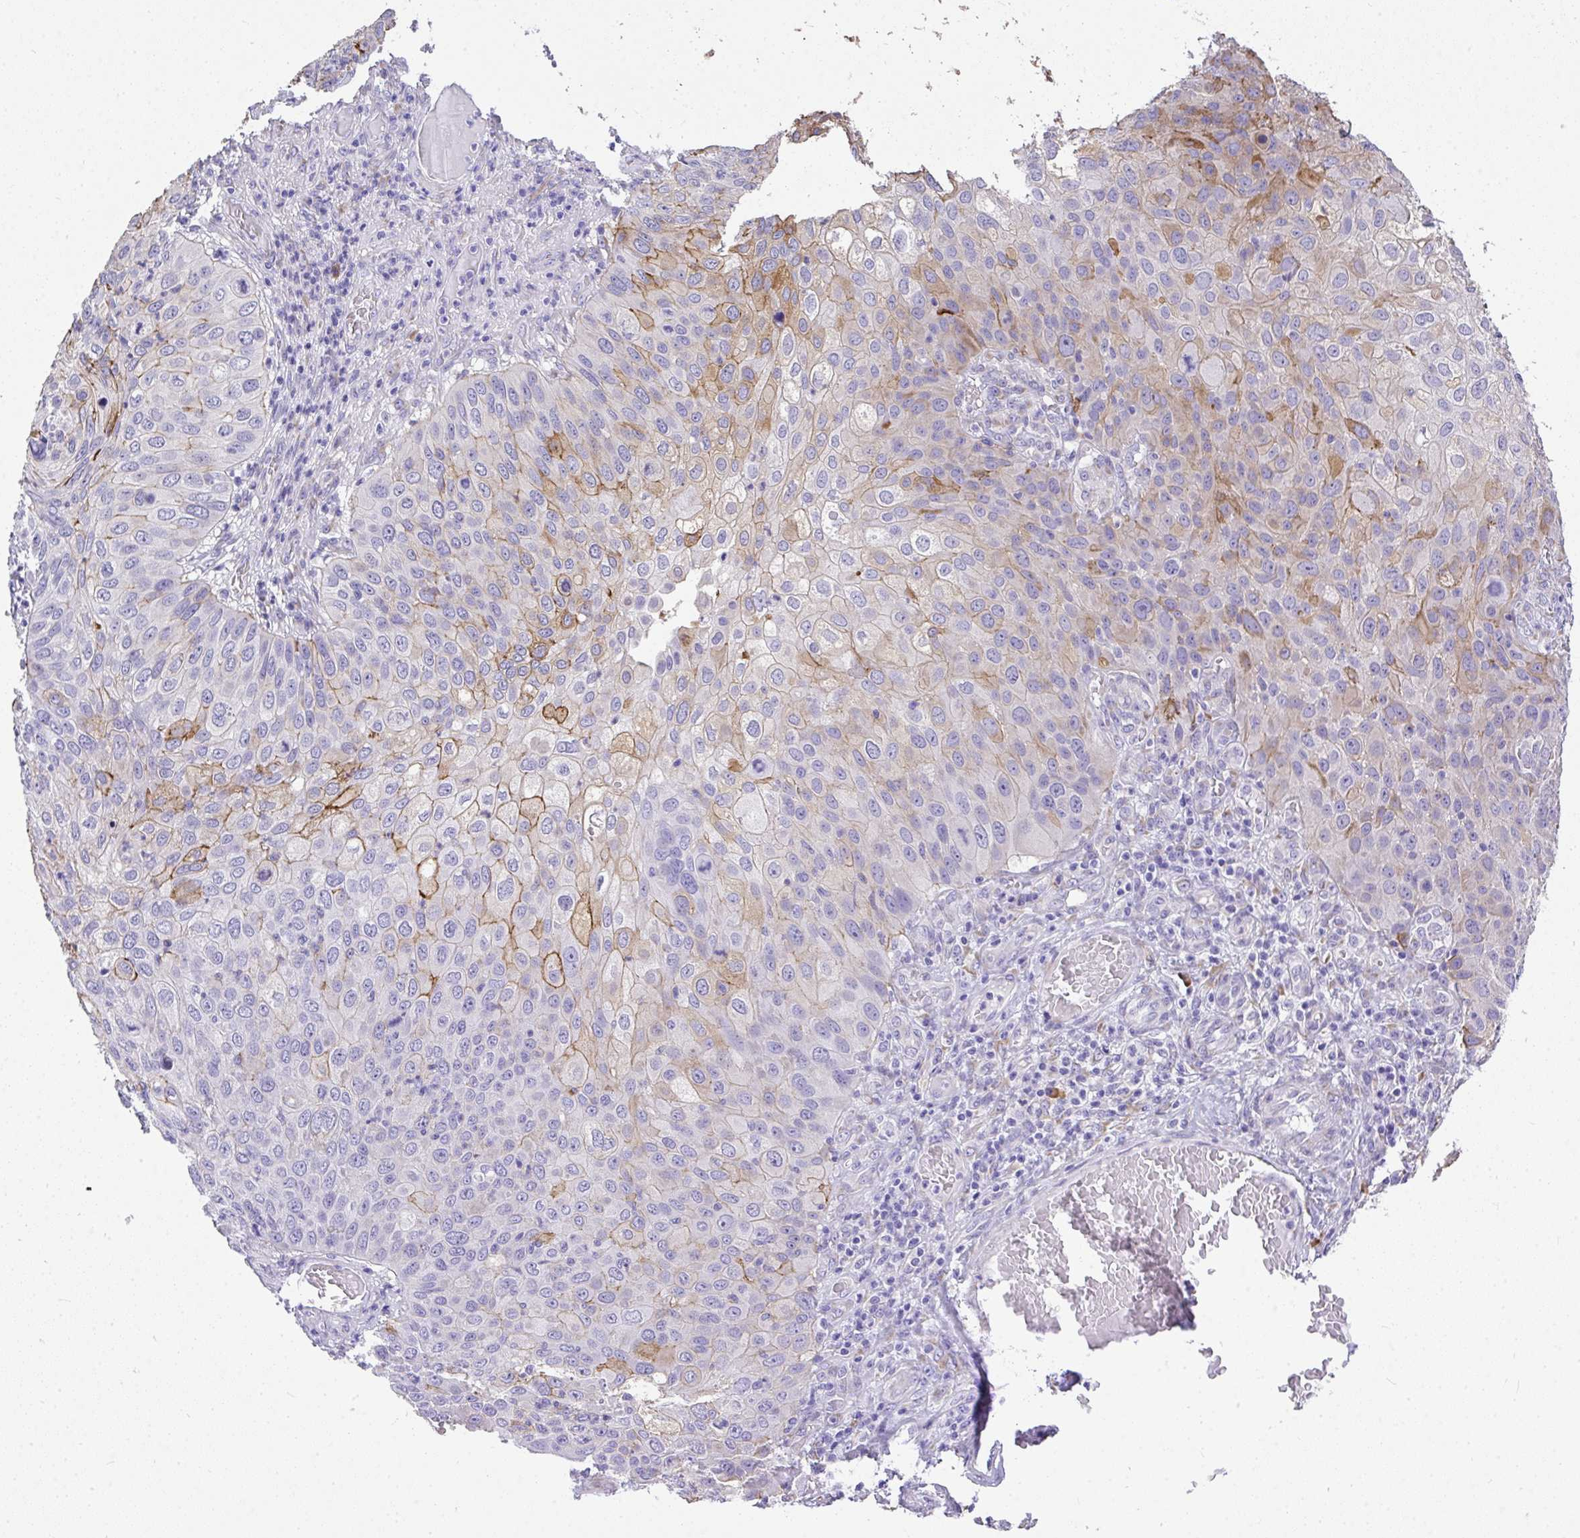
{"staining": {"intensity": "moderate", "quantity": "<25%", "location": "cytoplasmic/membranous"}, "tissue": "skin cancer", "cell_type": "Tumor cells", "image_type": "cancer", "snomed": [{"axis": "morphology", "description": "Squamous cell carcinoma, NOS"}, {"axis": "topography", "description": "Skin"}], "caption": "A high-resolution image shows immunohistochemistry (IHC) staining of skin squamous cell carcinoma, which demonstrates moderate cytoplasmic/membranous positivity in approximately <25% of tumor cells.", "gene": "ADRA2C", "patient": {"sex": "male", "age": 87}}